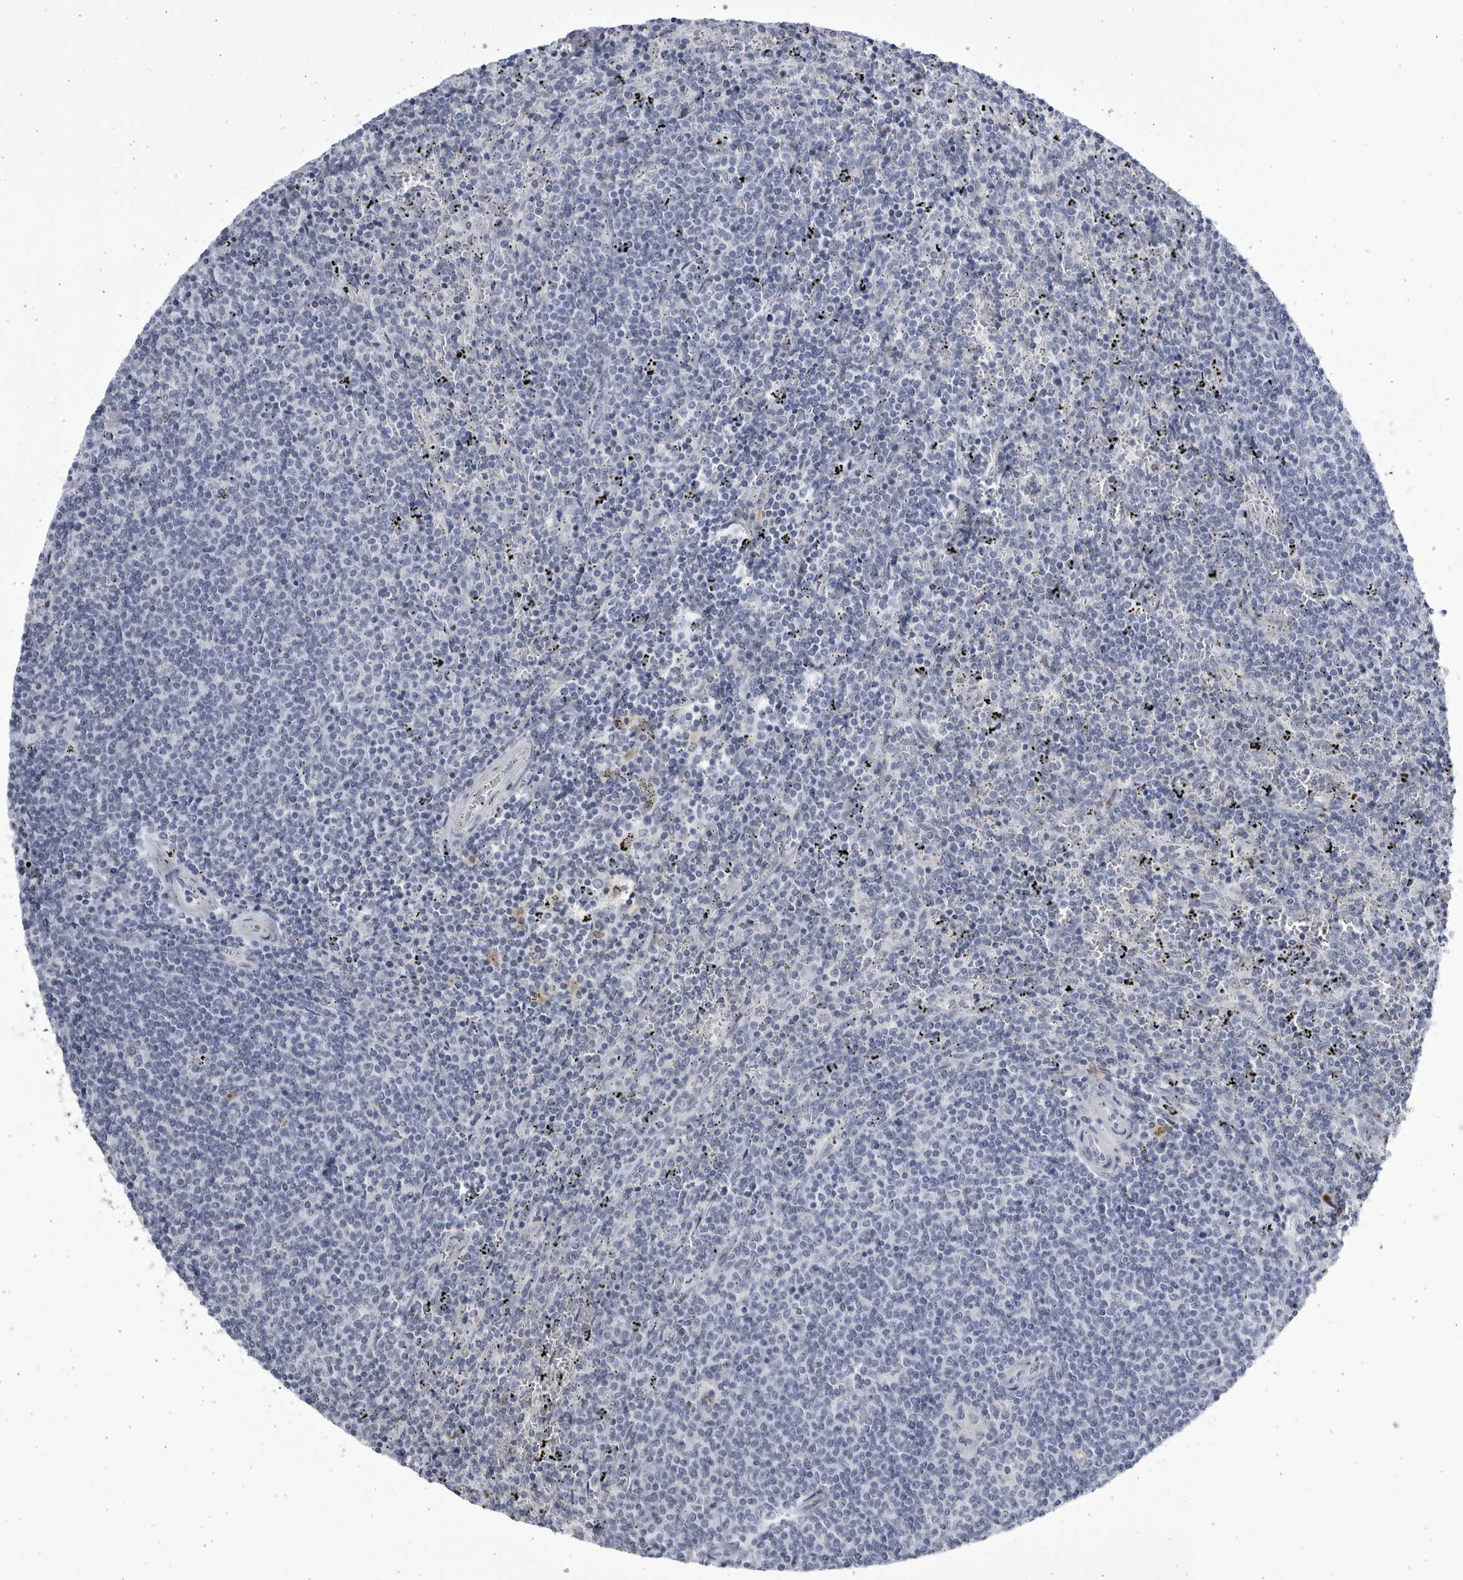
{"staining": {"intensity": "negative", "quantity": "none", "location": "none"}, "tissue": "lymphoma", "cell_type": "Tumor cells", "image_type": "cancer", "snomed": [{"axis": "morphology", "description": "Malignant lymphoma, non-Hodgkin's type, Low grade"}, {"axis": "topography", "description": "Spleen"}], "caption": "This is an immunohistochemistry image of malignant lymphoma, non-Hodgkin's type (low-grade). There is no staining in tumor cells.", "gene": "CCDC181", "patient": {"sex": "female", "age": 50}}